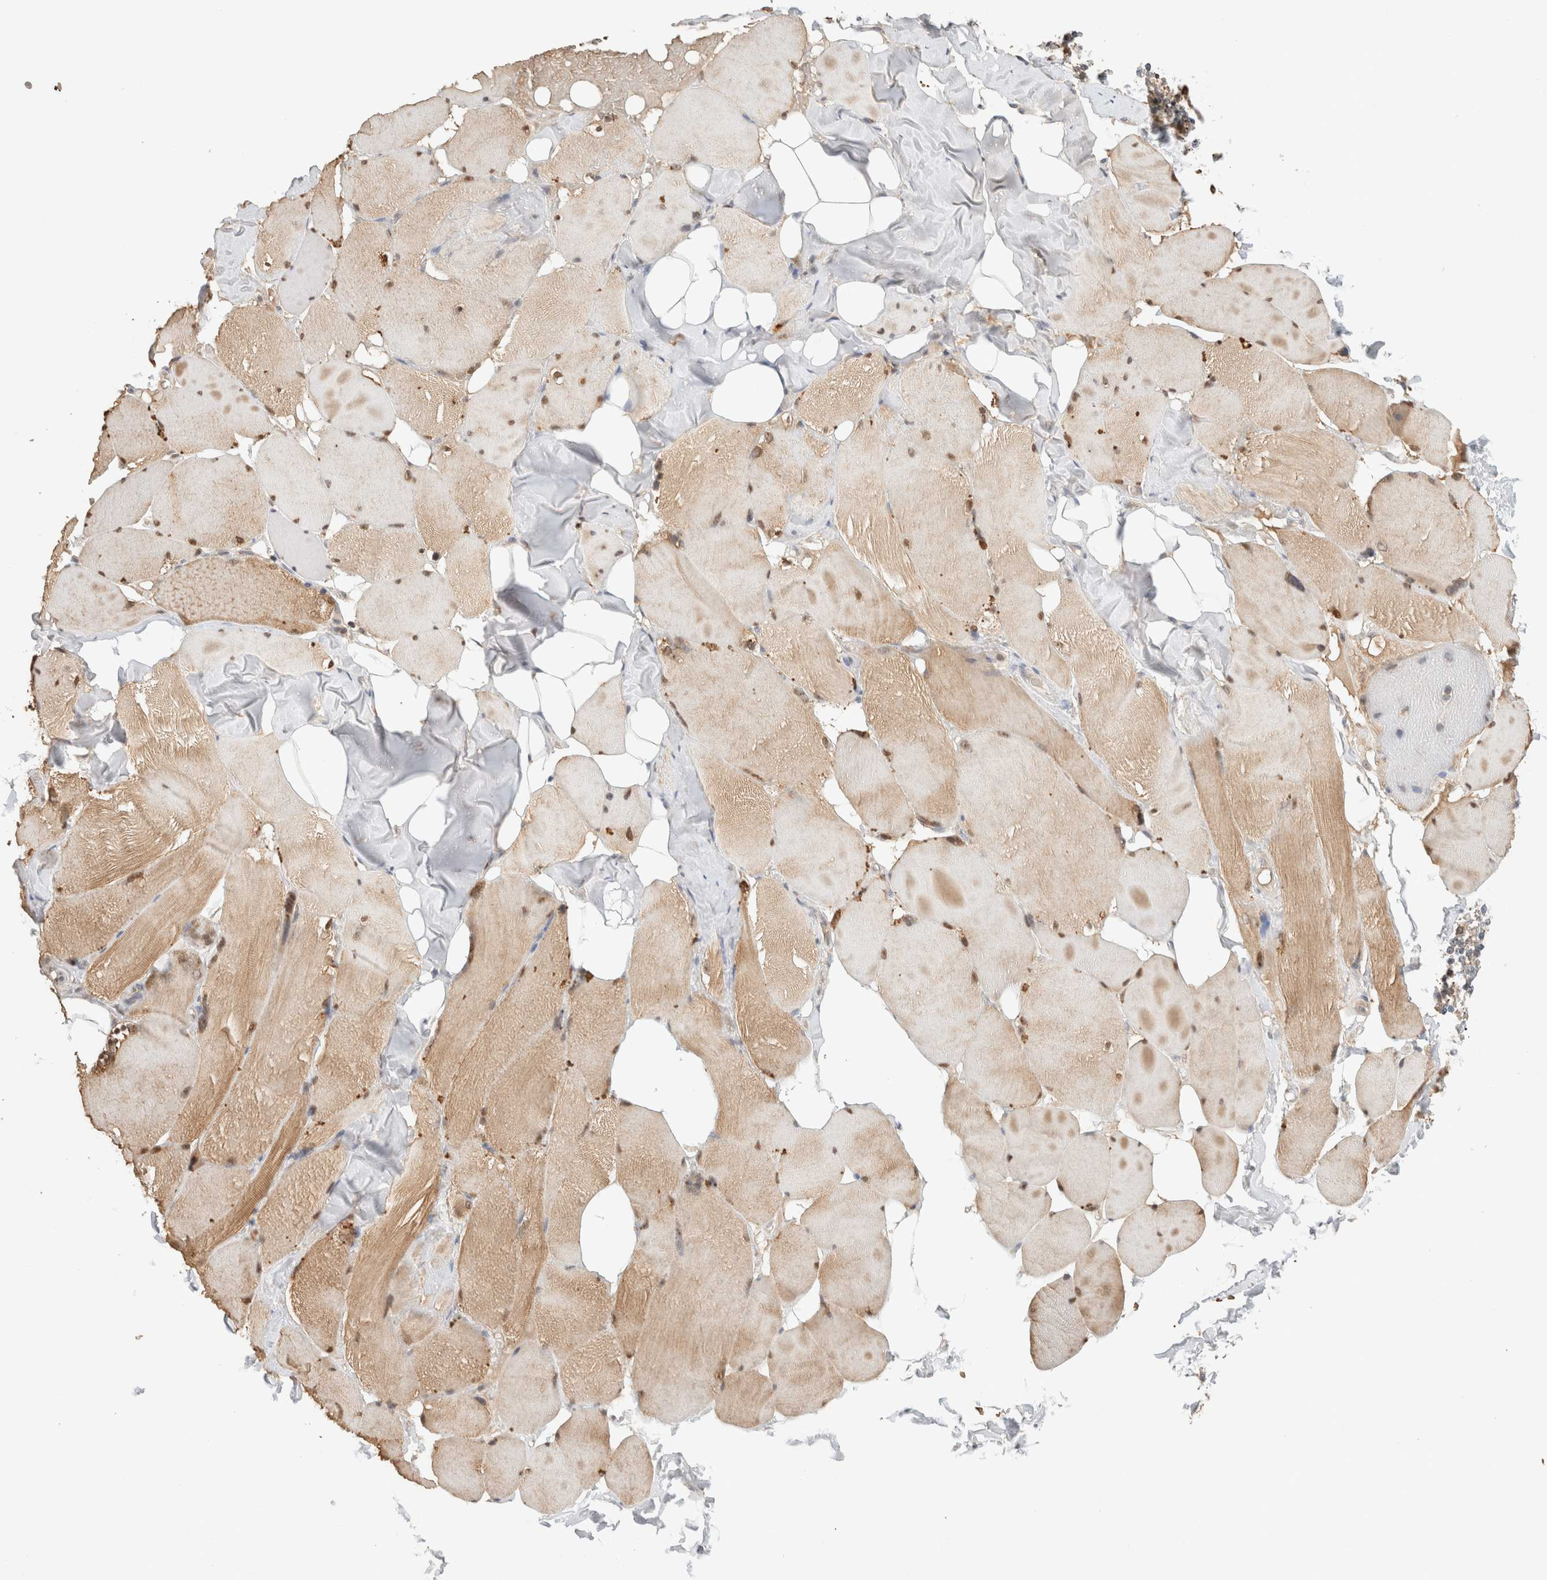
{"staining": {"intensity": "moderate", "quantity": ">75%", "location": "cytoplasmic/membranous,nuclear"}, "tissue": "skeletal muscle", "cell_type": "Myocytes", "image_type": "normal", "snomed": [{"axis": "morphology", "description": "Normal tissue, NOS"}, {"axis": "topography", "description": "Skin"}, {"axis": "topography", "description": "Skeletal muscle"}], "caption": "Immunohistochemistry (DAB (3,3'-diaminobenzidine)) staining of benign skeletal muscle exhibits moderate cytoplasmic/membranous,nuclear protein staining in about >75% of myocytes. The staining is performed using DAB brown chromogen to label protein expression. The nuclei are counter-stained blue using hematoxylin.", "gene": "CA13", "patient": {"sex": "male", "age": 83}}